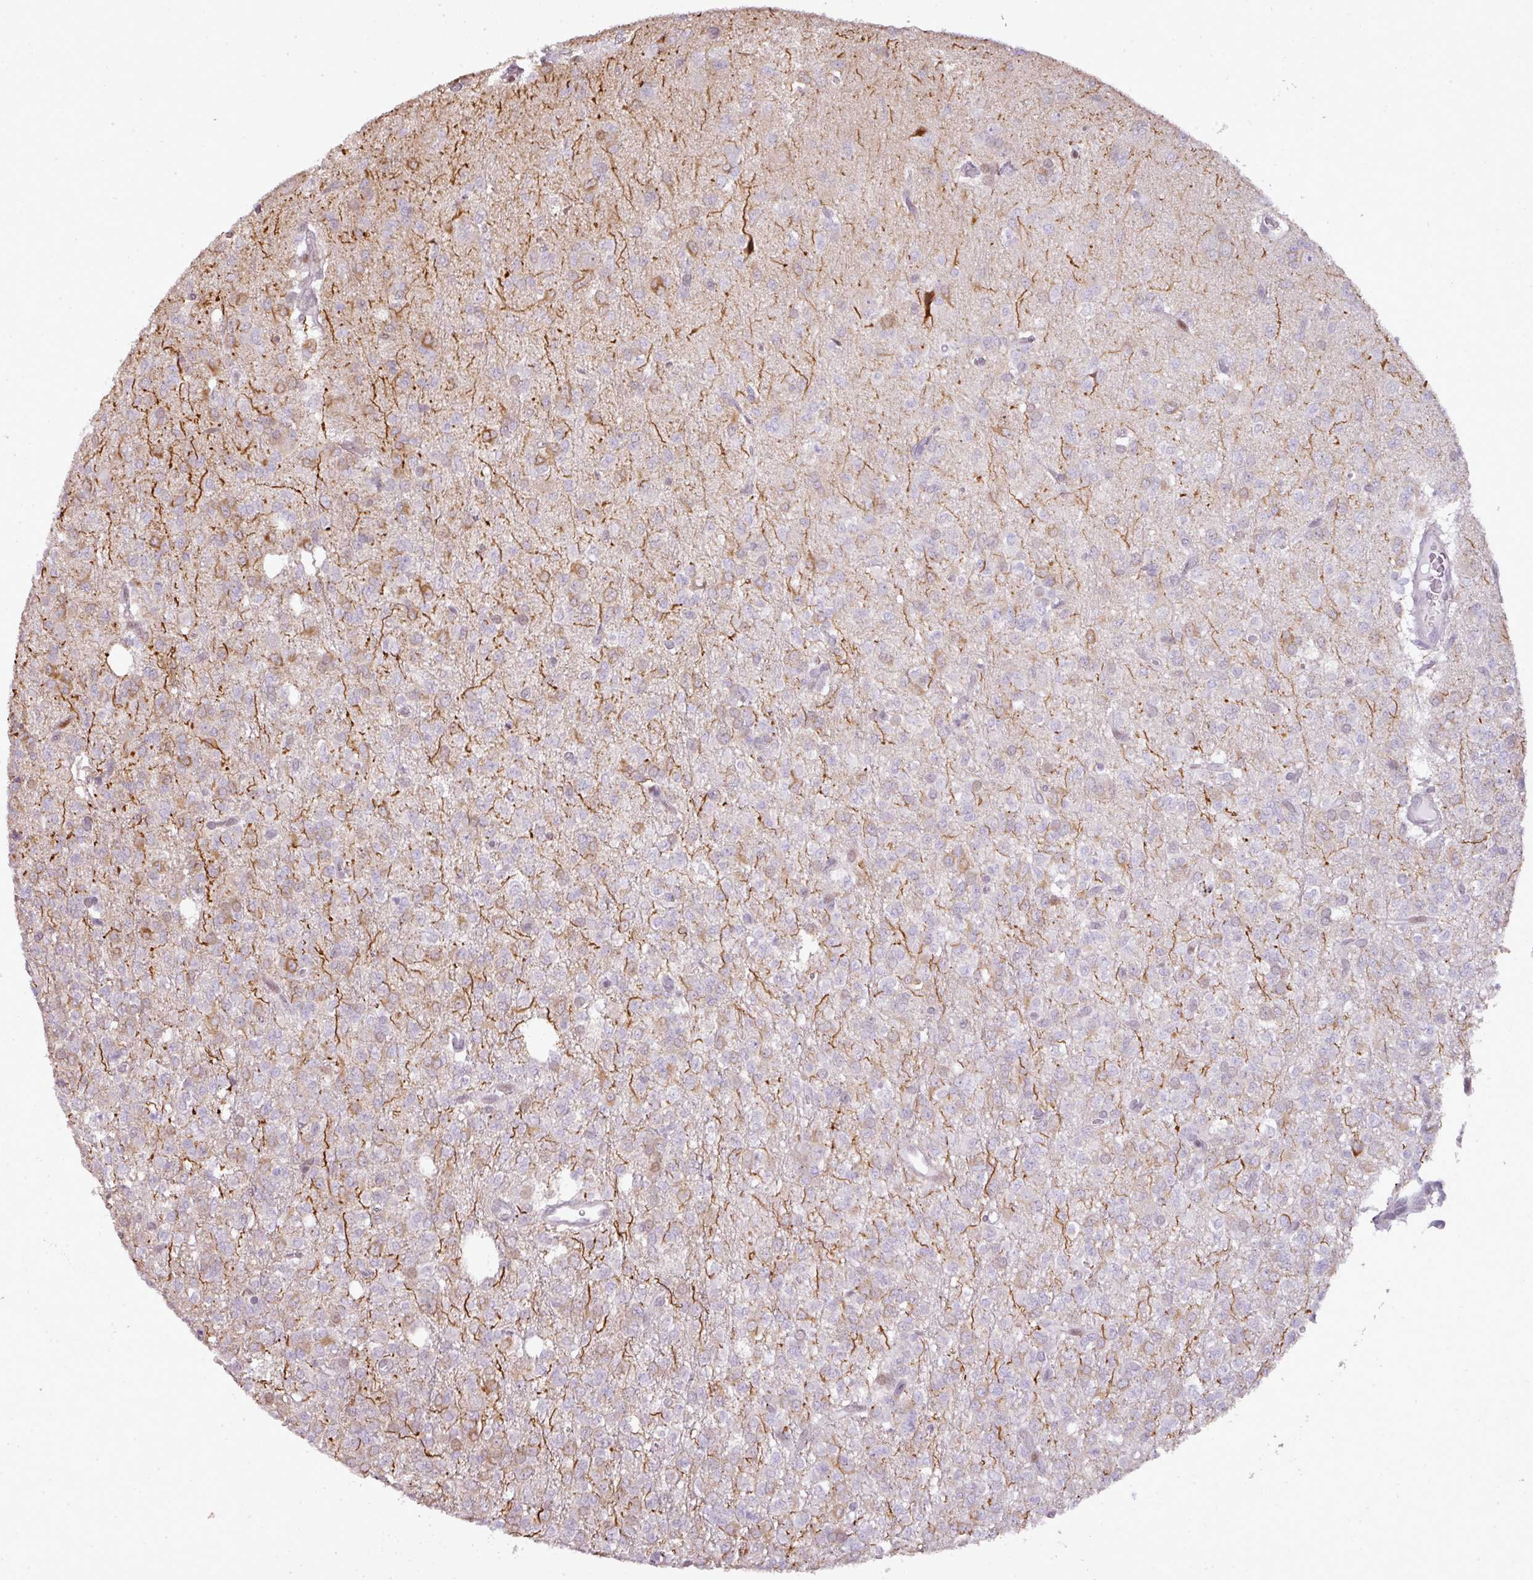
{"staining": {"intensity": "moderate", "quantity": "<25%", "location": "nuclear"}, "tissue": "glioma", "cell_type": "Tumor cells", "image_type": "cancer", "snomed": [{"axis": "morphology", "description": "Glioma, malignant, Low grade"}, {"axis": "topography", "description": "Brain"}], "caption": "Protein staining of low-grade glioma (malignant) tissue reveals moderate nuclear staining in about <25% of tumor cells.", "gene": "MYSM1", "patient": {"sex": "female", "age": 33}}